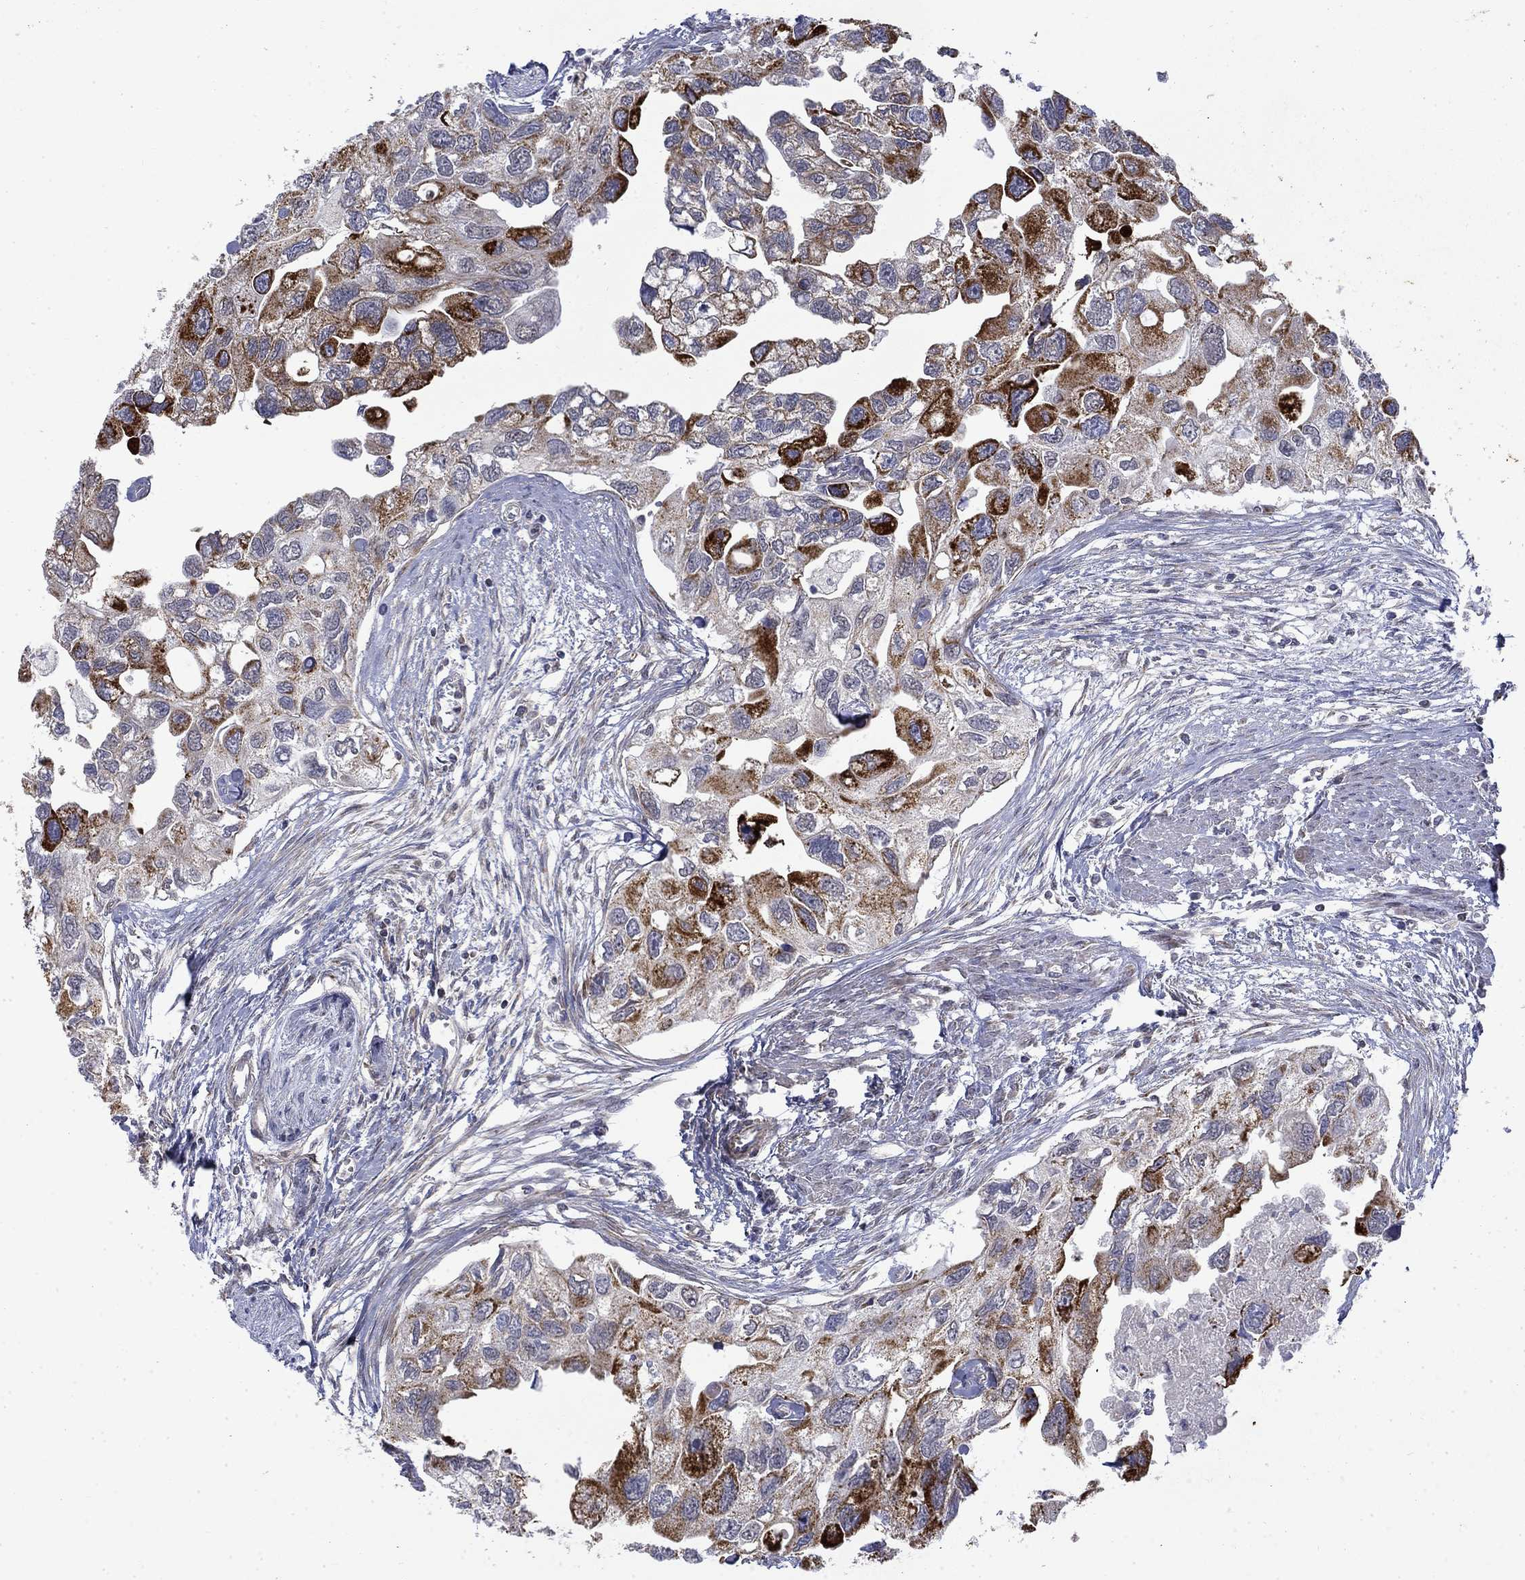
{"staining": {"intensity": "strong", "quantity": "<25%", "location": "cytoplasmic/membranous"}, "tissue": "urothelial cancer", "cell_type": "Tumor cells", "image_type": "cancer", "snomed": [{"axis": "morphology", "description": "Urothelial carcinoma, High grade"}, {"axis": "topography", "description": "Urinary bladder"}], "caption": "A histopathology image of human urothelial carcinoma (high-grade) stained for a protein shows strong cytoplasmic/membranous brown staining in tumor cells.", "gene": "PCBP3", "patient": {"sex": "male", "age": 59}}